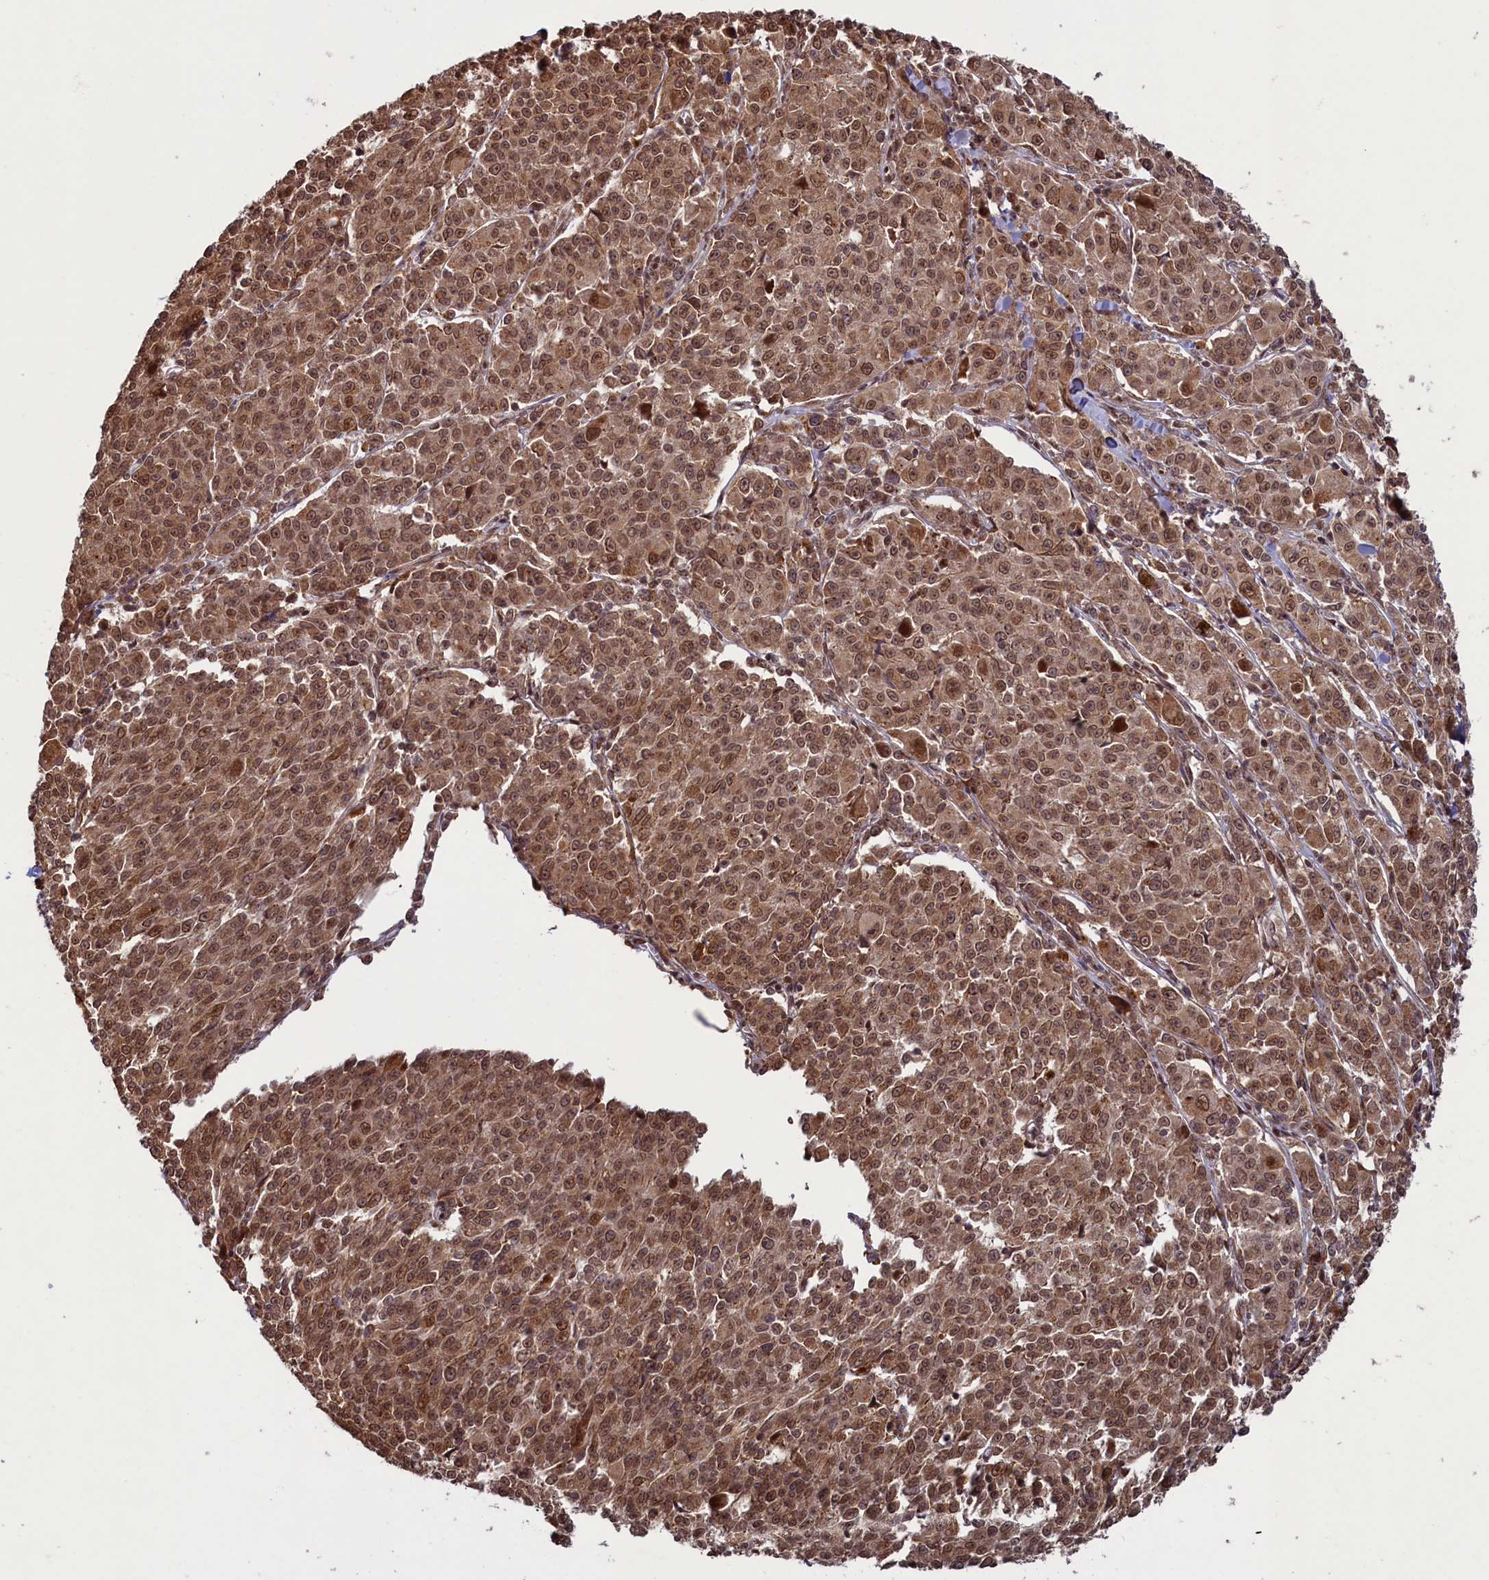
{"staining": {"intensity": "moderate", "quantity": ">75%", "location": "cytoplasmic/membranous,nuclear"}, "tissue": "melanoma", "cell_type": "Tumor cells", "image_type": "cancer", "snomed": [{"axis": "morphology", "description": "Malignant melanoma, NOS"}, {"axis": "topography", "description": "Skin"}], "caption": "The histopathology image shows staining of malignant melanoma, revealing moderate cytoplasmic/membranous and nuclear protein staining (brown color) within tumor cells.", "gene": "NAE1", "patient": {"sex": "female", "age": 52}}